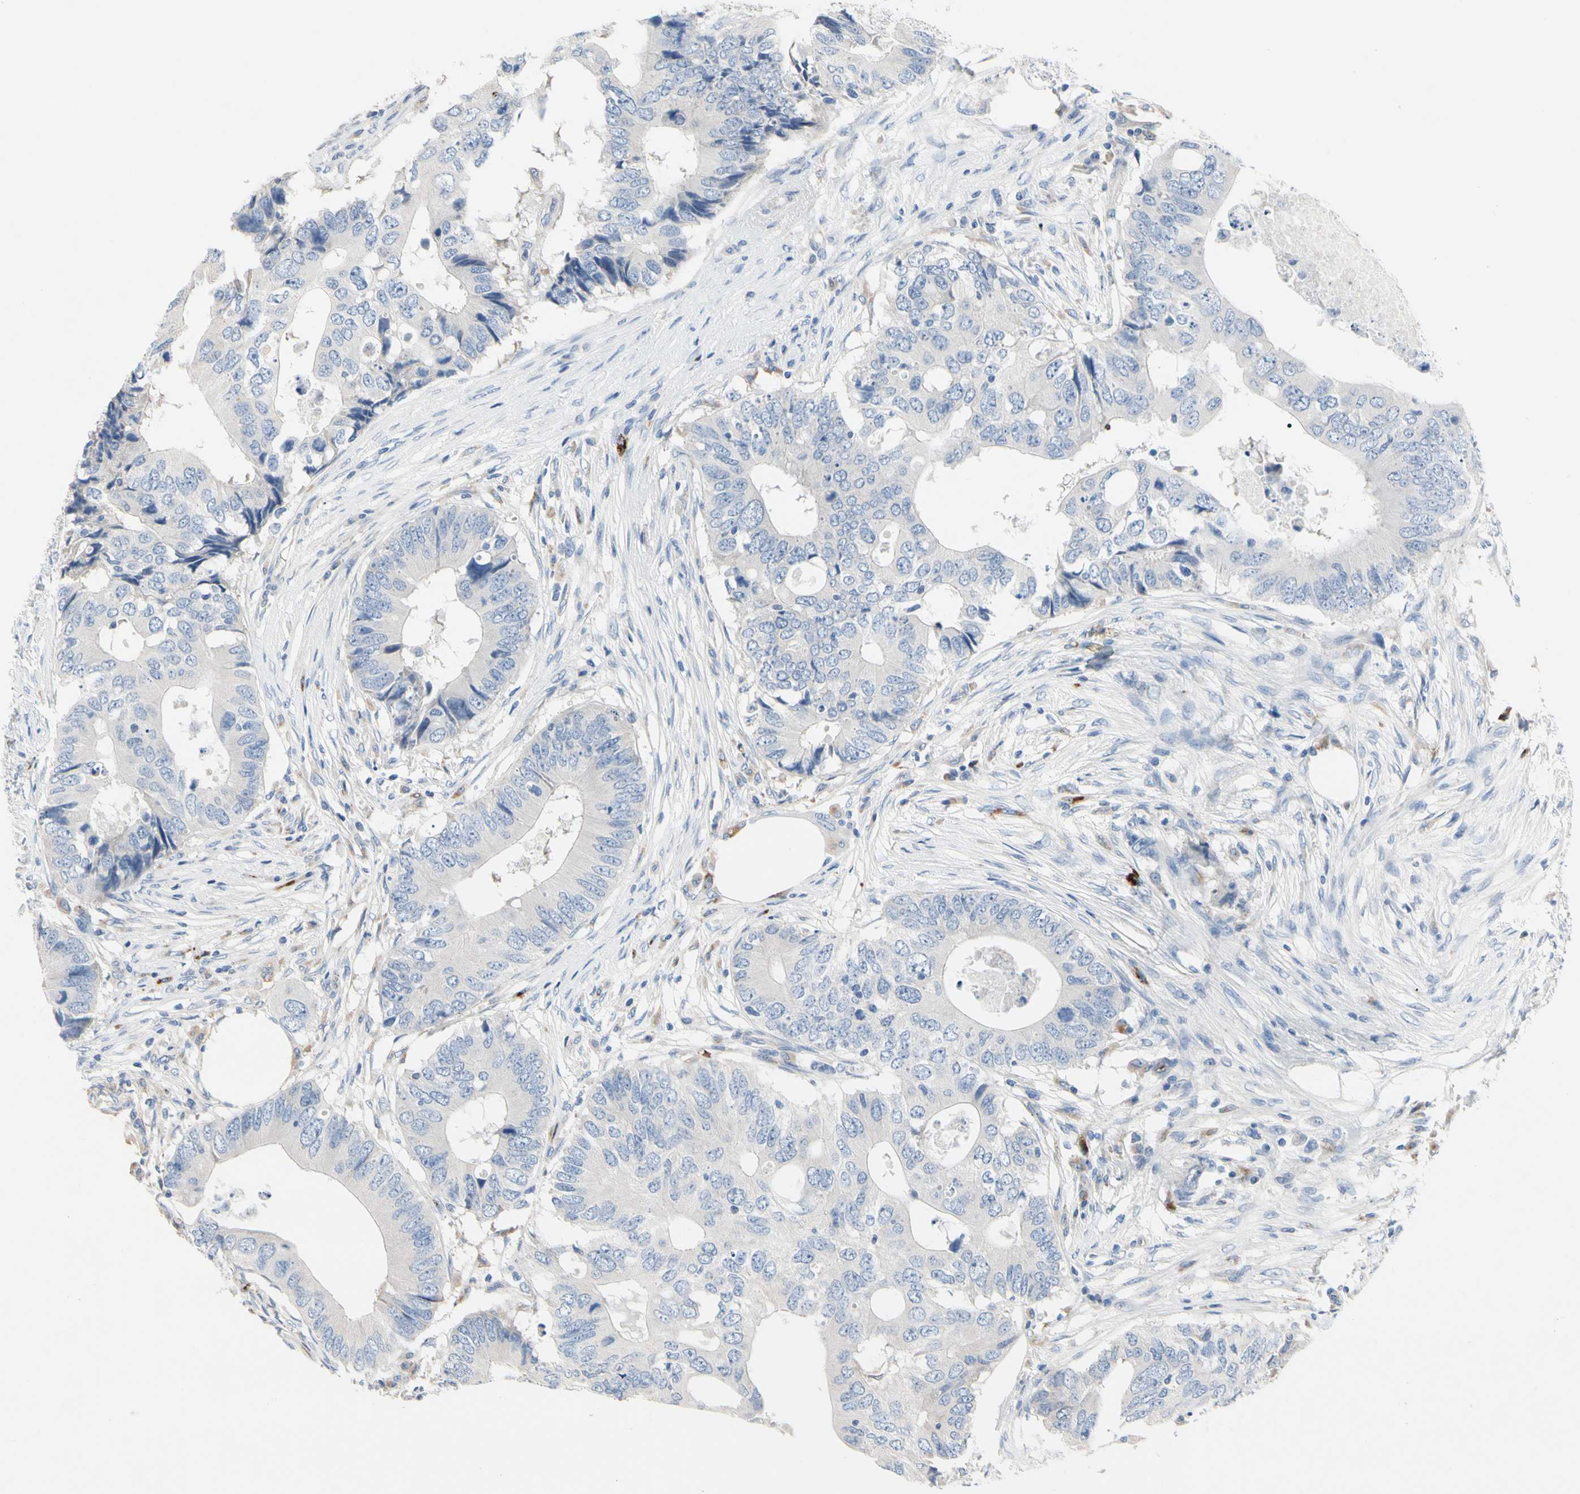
{"staining": {"intensity": "negative", "quantity": "none", "location": "none"}, "tissue": "colorectal cancer", "cell_type": "Tumor cells", "image_type": "cancer", "snomed": [{"axis": "morphology", "description": "Adenocarcinoma, NOS"}, {"axis": "topography", "description": "Colon"}], "caption": "The photomicrograph displays no staining of tumor cells in adenocarcinoma (colorectal).", "gene": "RETSAT", "patient": {"sex": "male", "age": 71}}